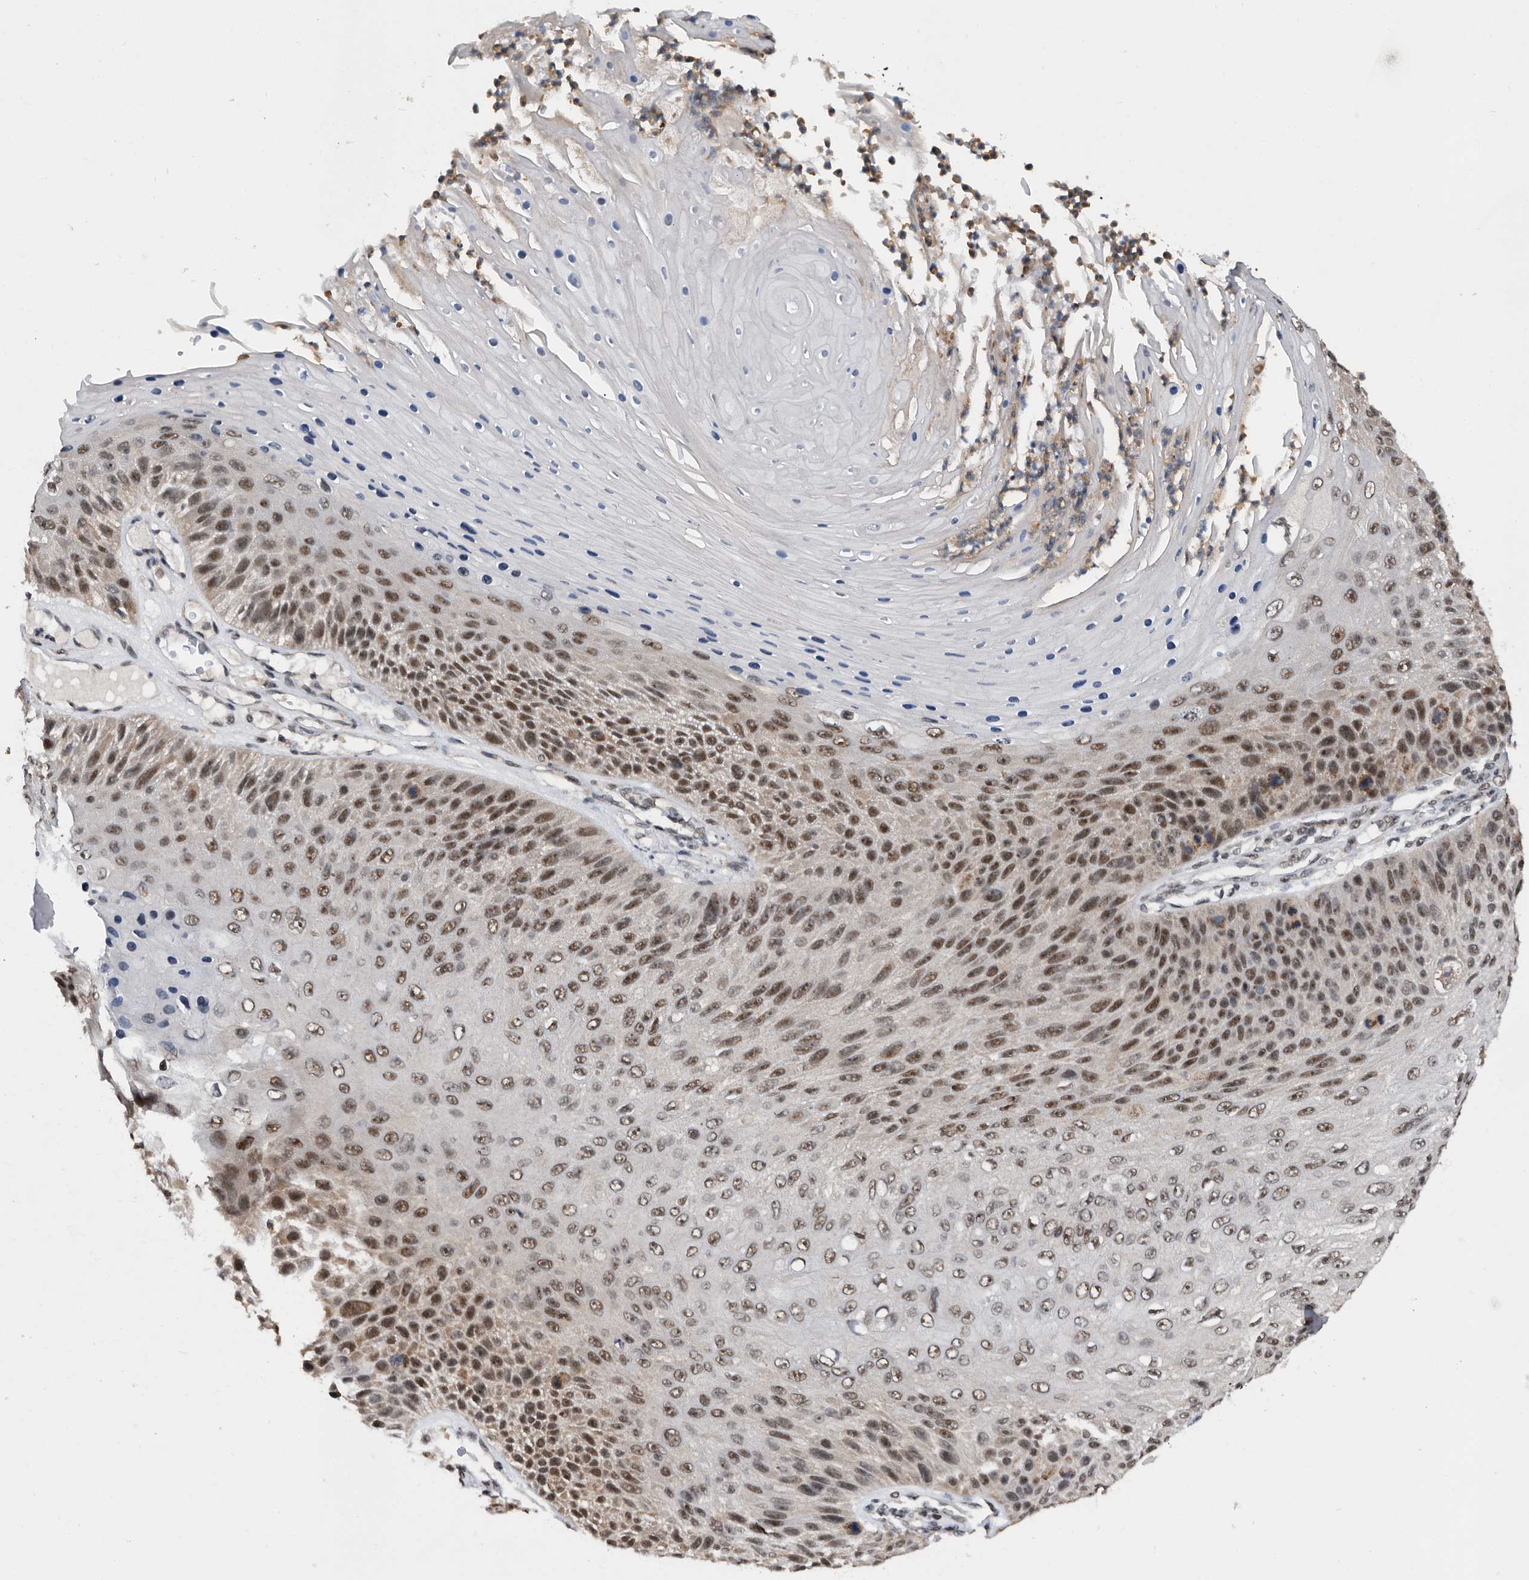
{"staining": {"intensity": "moderate", "quantity": ">75%", "location": "nuclear"}, "tissue": "skin cancer", "cell_type": "Tumor cells", "image_type": "cancer", "snomed": [{"axis": "morphology", "description": "Squamous cell carcinoma, NOS"}, {"axis": "topography", "description": "Skin"}], "caption": "Squamous cell carcinoma (skin) stained for a protein shows moderate nuclear positivity in tumor cells.", "gene": "ZNF260", "patient": {"sex": "female", "age": 88}}